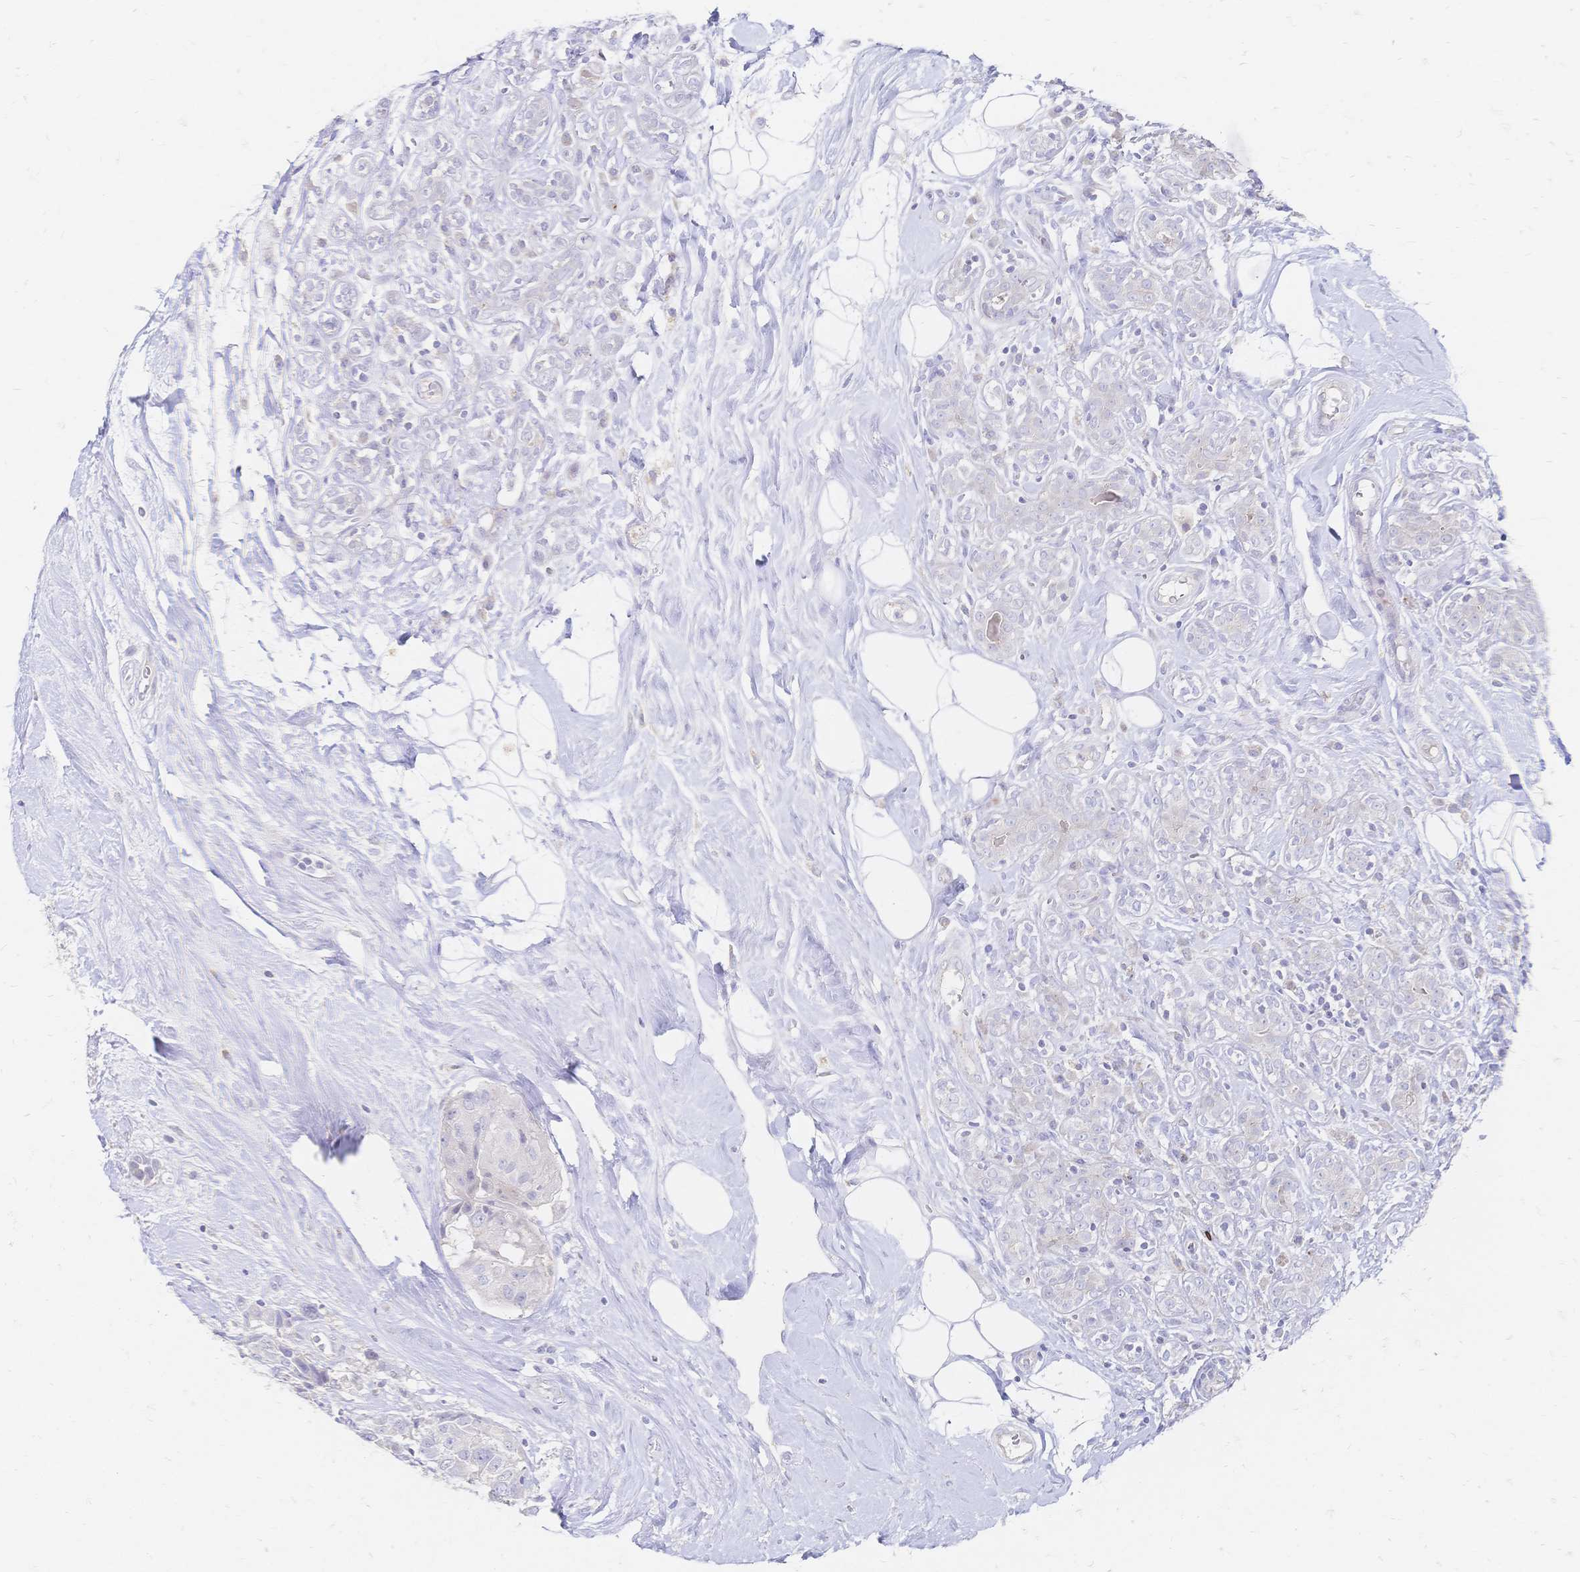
{"staining": {"intensity": "negative", "quantity": "none", "location": "none"}, "tissue": "breast cancer", "cell_type": "Tumor cells", "image_type": "cancer", "snomed": [{"axis": "morphology", "description": "Duct carcinoma"}, {"axis": "topography", "description": "Breast"}], "caption": "The micrograph demonstrates no staining of tumor cells in breast cancer.", "gene": "VWC2L", "patient": {"sex": "female", "age": 43}}